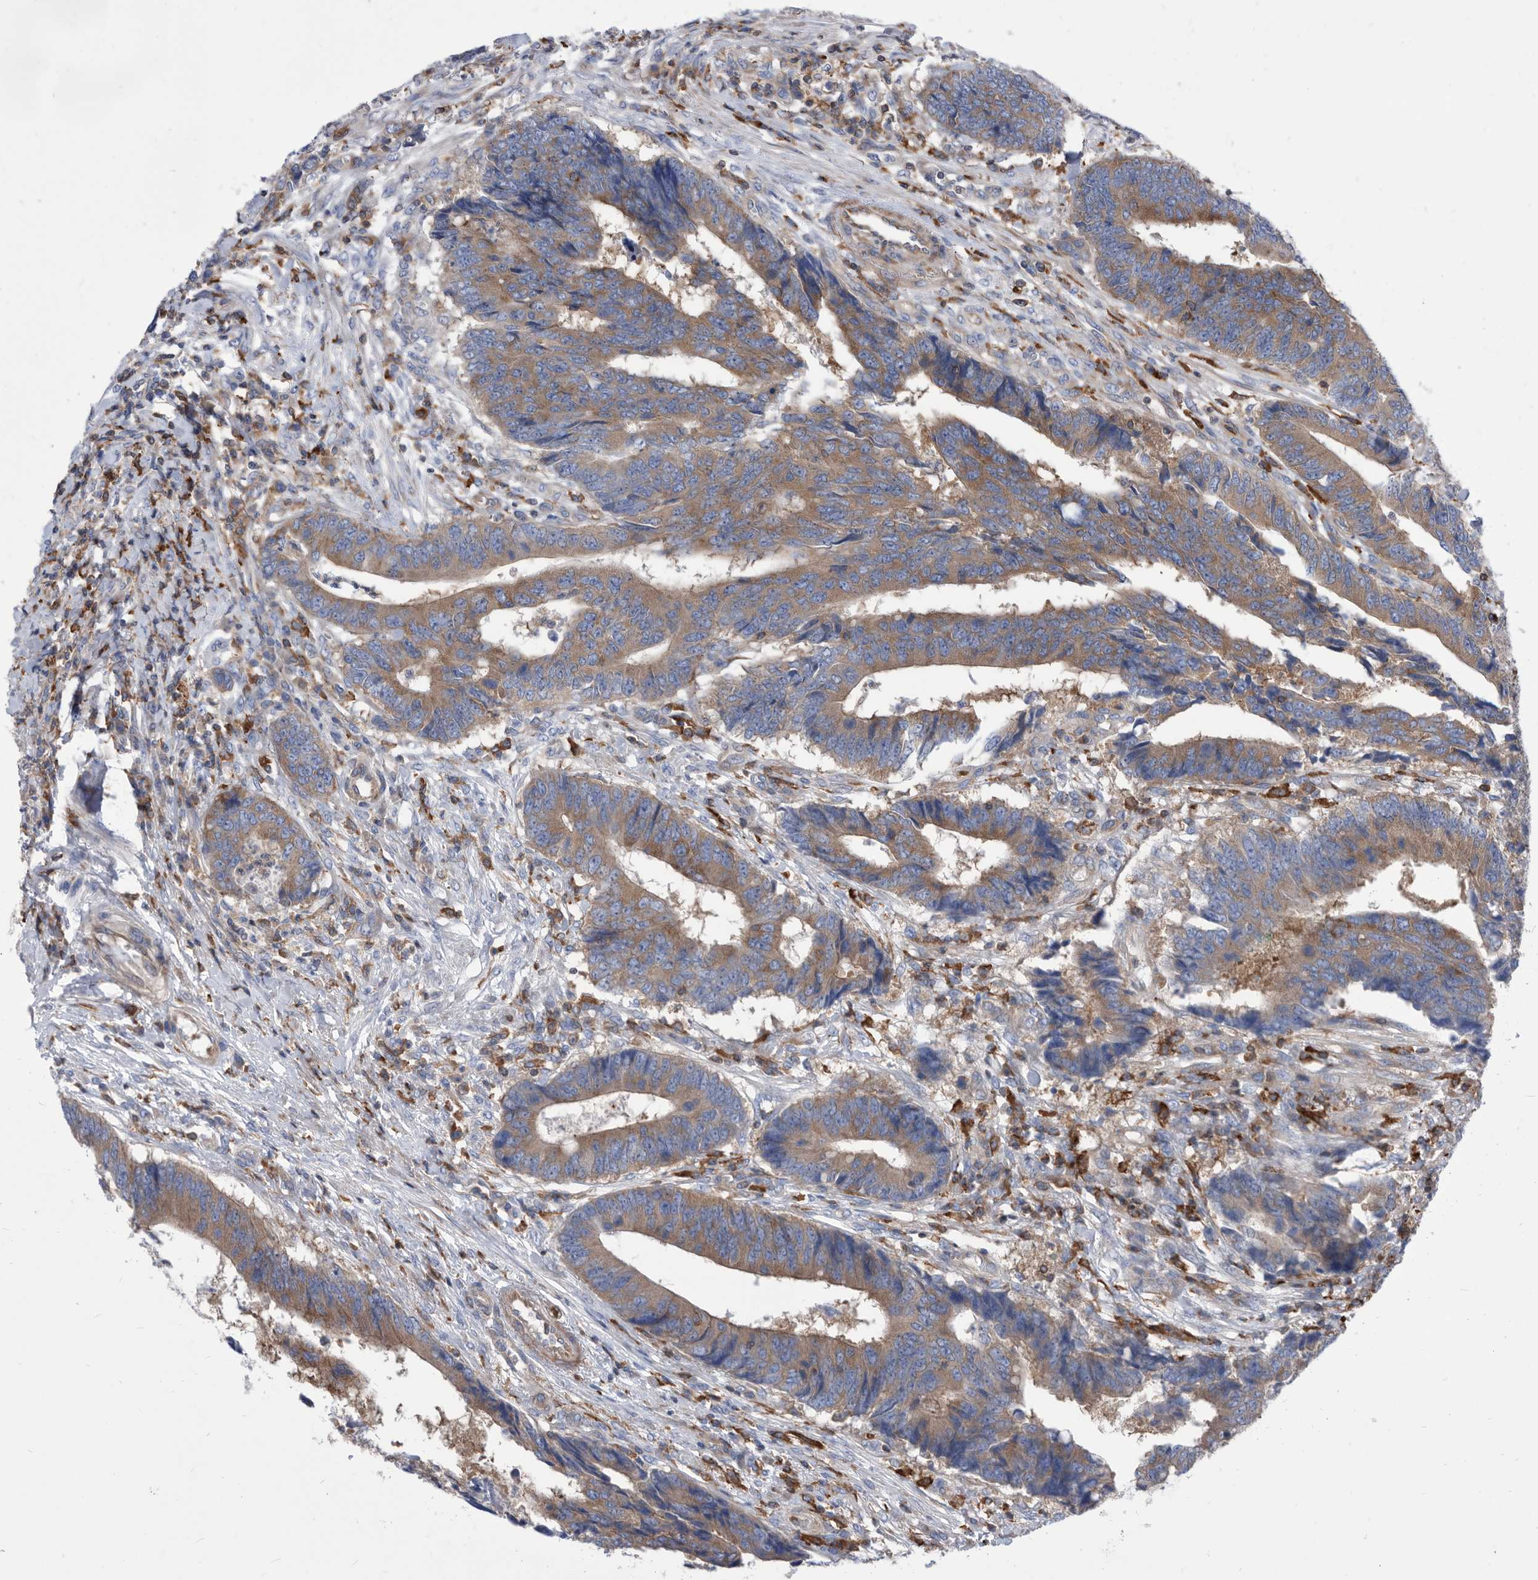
{"staining": {"intensity": "moderate", "quantity": ">75%", "location": "cytoplasmic/membranous"}, "tissue": "colorectal cancer", "cell_type": "Tumor cells", "image_type": "cancer", "snomed": [{"axis": "morphology", "description": "Adenocarcinoma, NOS"}, {"axis": "topography", "description": "Rectum"}], "caption": "Colorectal adenocarcinoma stained with a protein marker shows moderate staining in tumor cells.", "gene": "SMG7", "patient": {"sex": "male", "age": 84}}